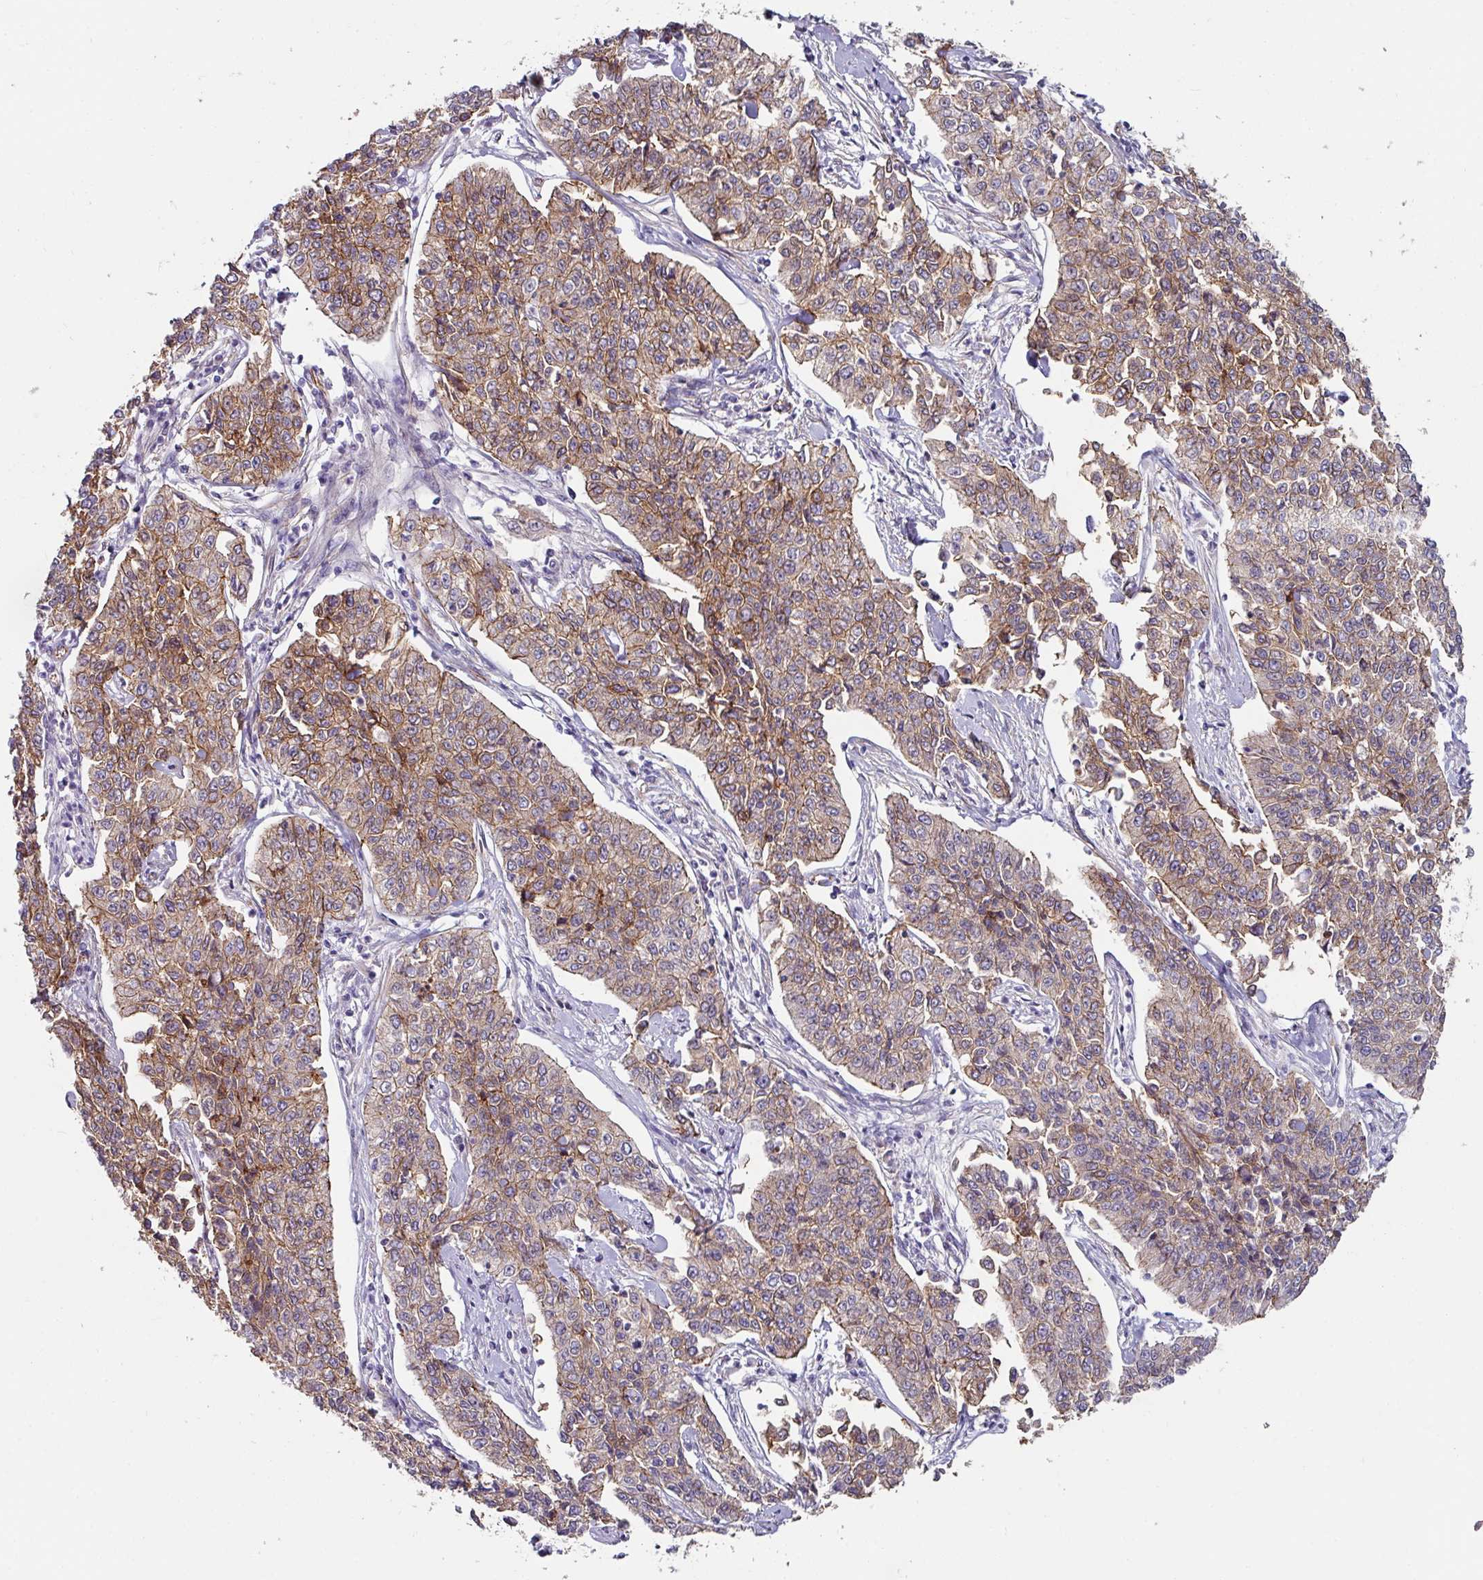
{"staining": {"intensity": "moderate", "quantity": ">75%", "location": "cytoplasmic/membranous"}, "tissue": "cervical cancer", "cell_type": "Tumor cells", "image_type": "cancer", "snomed": [{"axis": "morphology", "description": "Squamous cell carcinoma, NOS"}, {"axis": "topography", "description": "Cervix"}], "caption": "Squamous cell carcinoma (cervical) was stained to show a protein in brown. There is medium levels of moderate cytoplasmic/membranous expression in about >75% of tumor cells.", "gene": "JUP", "patient": {"sex": "female", "age": 35}}